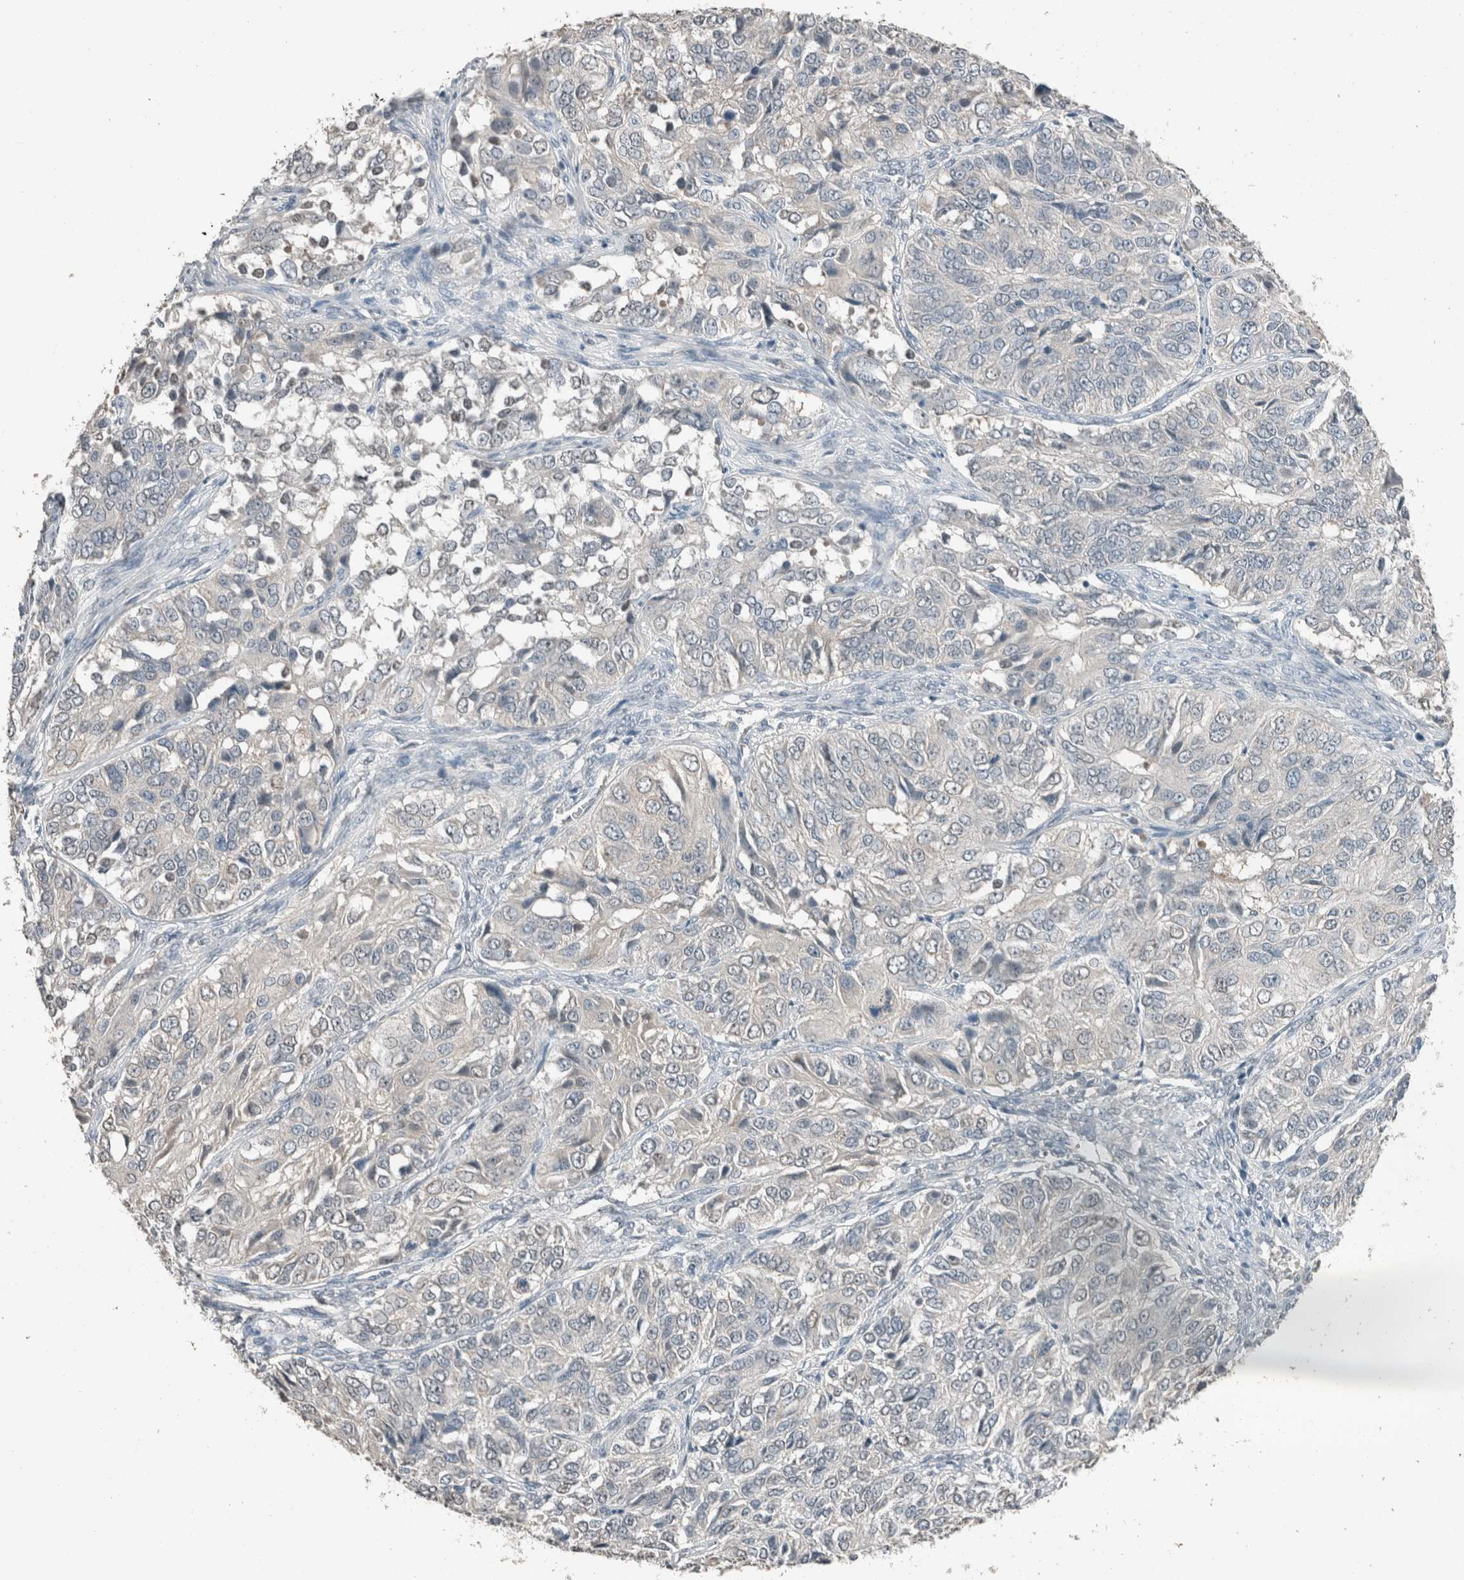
{"staining": {"intensity": "negative", "quantity": "none", "location": "none"}, "tissue": "ovarian cancer", "cell_type": "Tumor cells", "image_type": "cancer", "snomed": [{"axis": "morphology", "description": "Carcinoma, endometroid"}, {"axis": "topography", "description": "Ovary"}], "caption": "Tumor cells are negative for protein expression in human ovarian cancer (endometroid carcinoma).", "gene": "ACVR2B", "patient": {"sex": "female", "age": 51}}